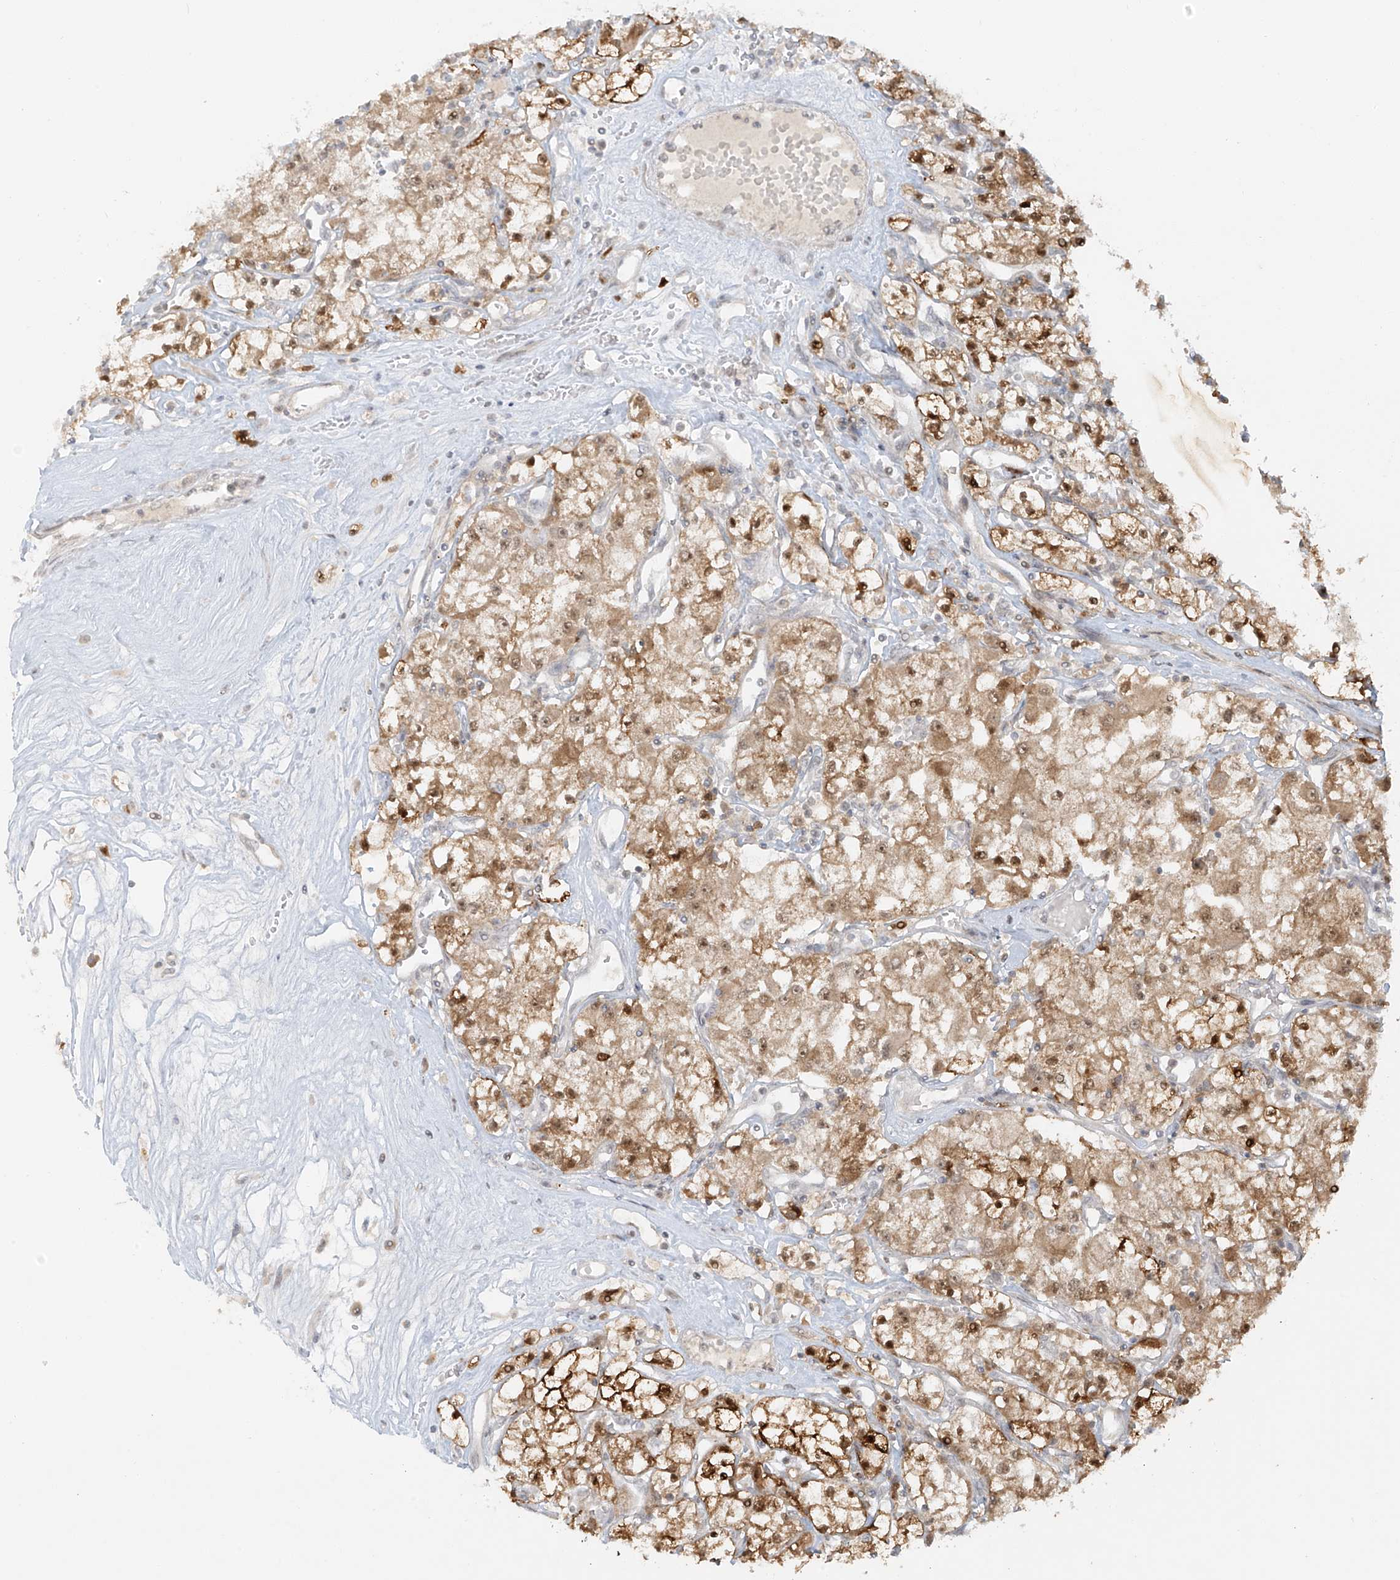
{"staining": {"intensity": "moderate", "quantity": ">75%", "location": "cytoplasmic/membranous,nuclear"}, "tissue": "renal cancer", "cell_type": "Tumor cells", "image_type": "cancer", "snomed": [{"axis": "morphology", "description": "Adenocarcinoma, NOS"}, {"axis": "topography", "description": "Kidney"}], "caption": "A brown stain shows moderate cytoplasmic/membranous and nuclear expression of a protein in renal cancer (adenocarcinoma) tumor cells.", "gene": "MIPEP", "patient": {"sex": "female", "age": 59}}